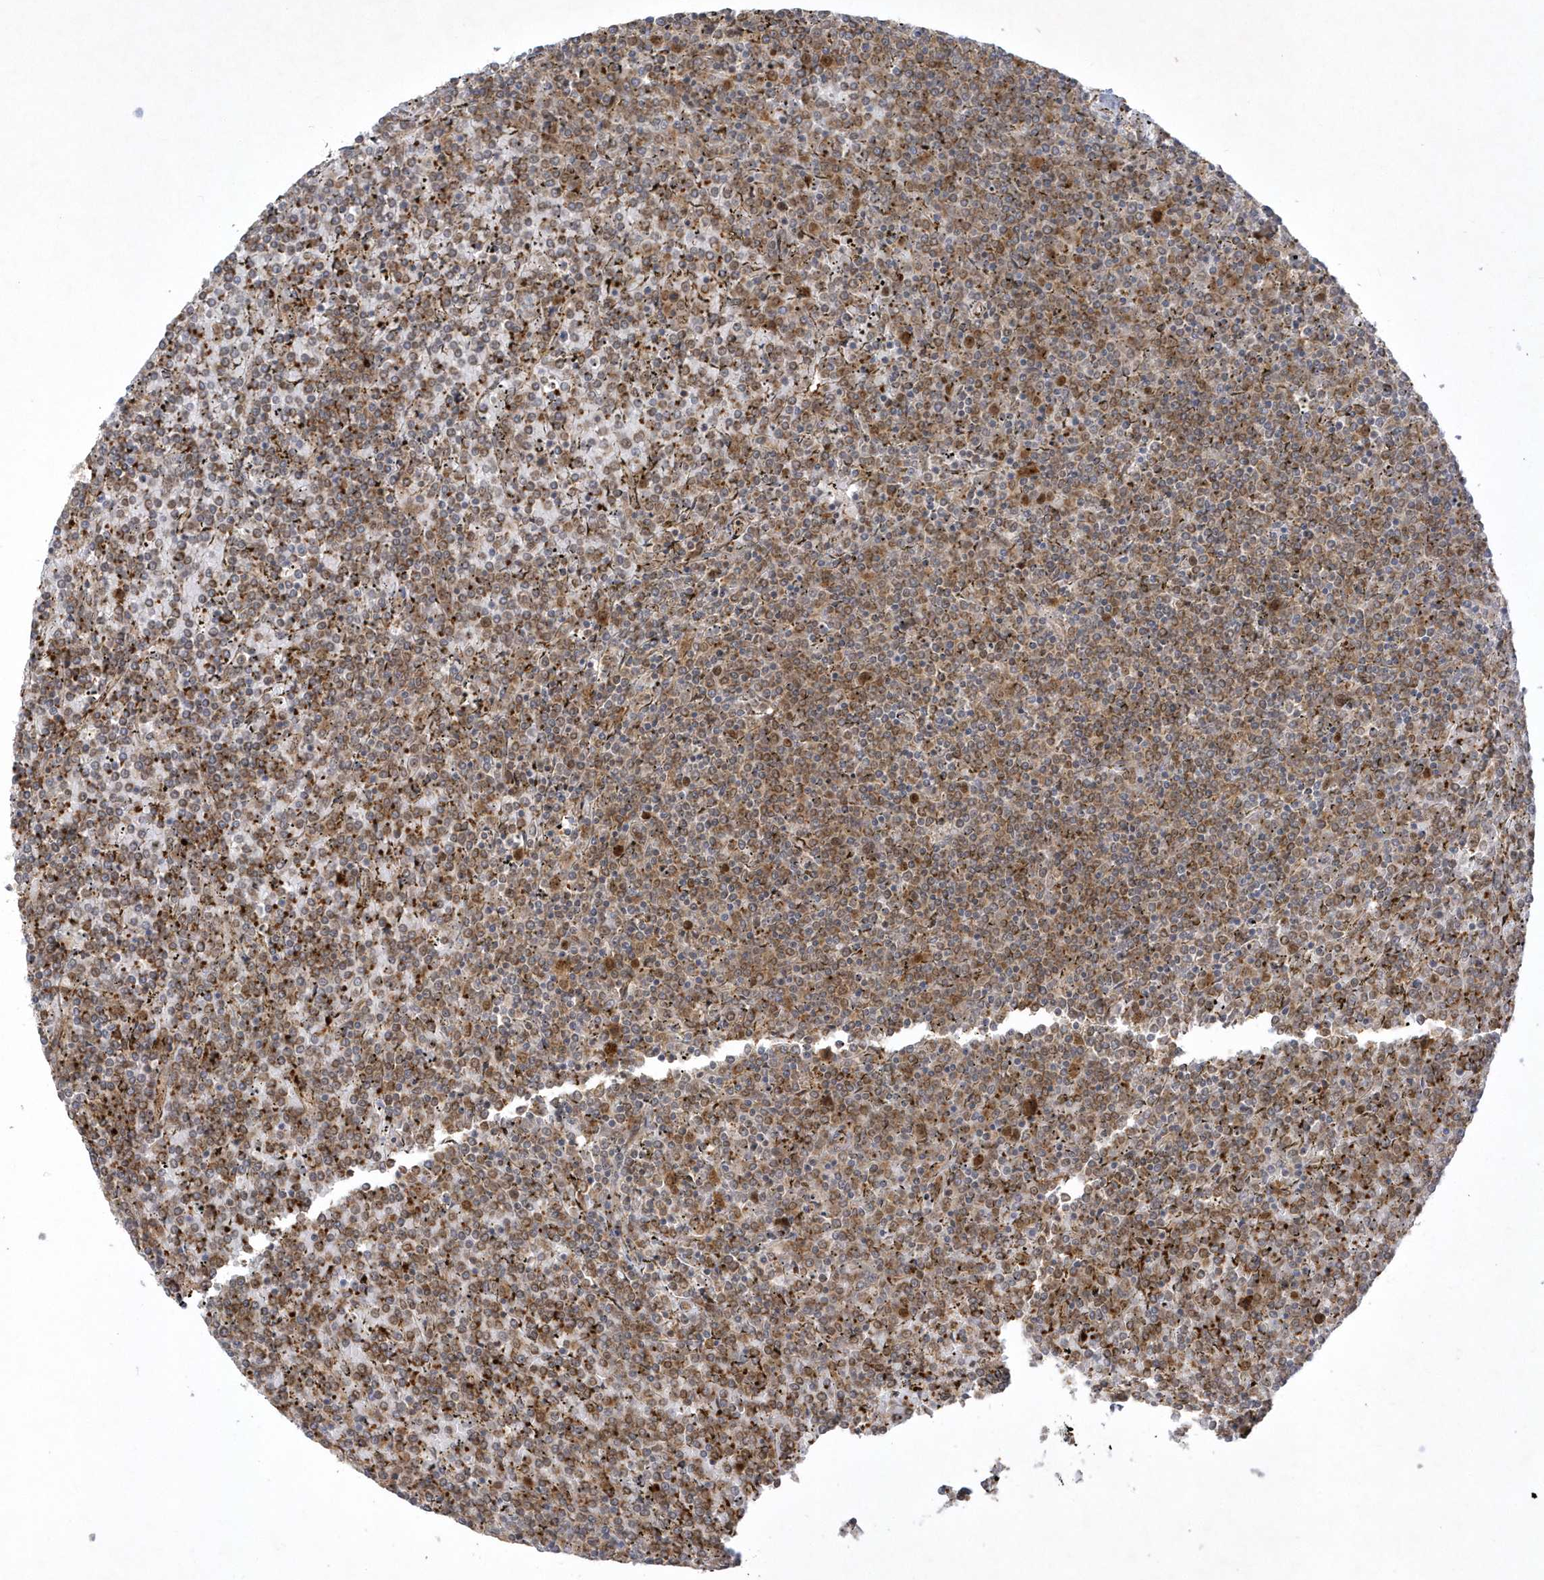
{"staining": {"intensity": "moderate", "quantity": "25%-75%", "location": "cytoplasmic/membranous,nuclear"}, "tissue": "lymphoma", "cell_type": "Tumor cells", "image_type": "cancer", "snomed": [{"axis": "morphology", "description": "Malignant lymphoma, non-Hodgkin's type, Low grade"}, {"axis": "topography", "description": "Spleen"}], "caption": "Immunohistochemical staining of human low-grade malignant lymphoma, non-Hodgkin's type shows moderate cytoplasmic/membranous and nuclear protein positivity in about 25%-75% of tumor cells. The staining is performed using DAB brown chromogen to label protein expression. The nuclei are counter-stained blue using hematoxylin.", "gene": "NAF1", "patient": {"sex": "female", "age": 19}}